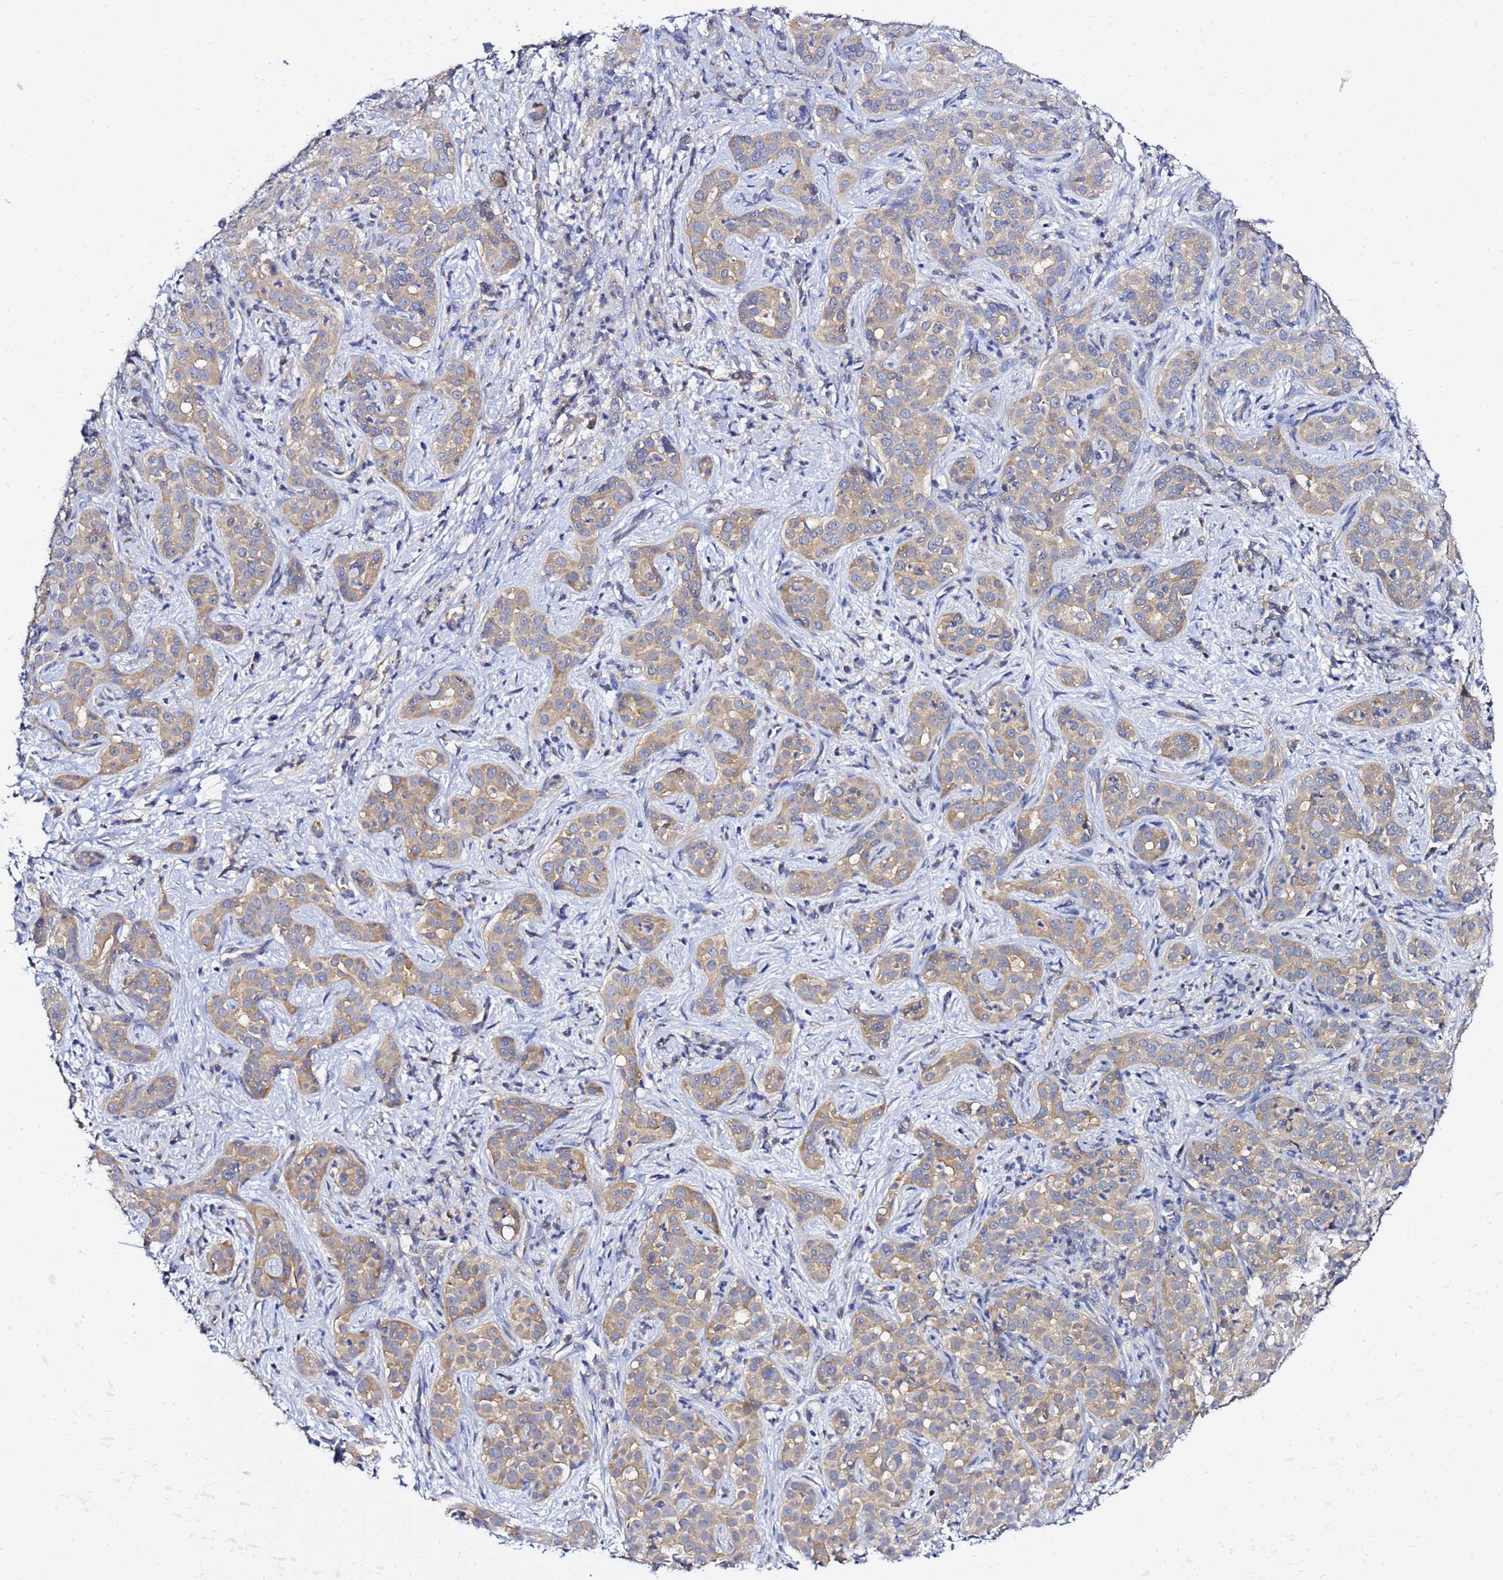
{"staining": {"intensity": "moderate", "quantity": "25%-75%", "location": "cytoplasmic/membranous"}, "tissue": "liver cancer", "cell_type": "Tumor cells", "image_type": "cancer", "snomed": [{"axis": "morphology", "description": "Carcinoma, Hepatocellular, NOS"}, {"axis": "topography", "description": "Liver"}], "caption": "The image shows a brown stain indicating the presence of a protein in the cytoplasmic/membranous of tumor cells in liver cancer.", "gene": "LENG1", "patient": {"sex": "female", "age": 43}}